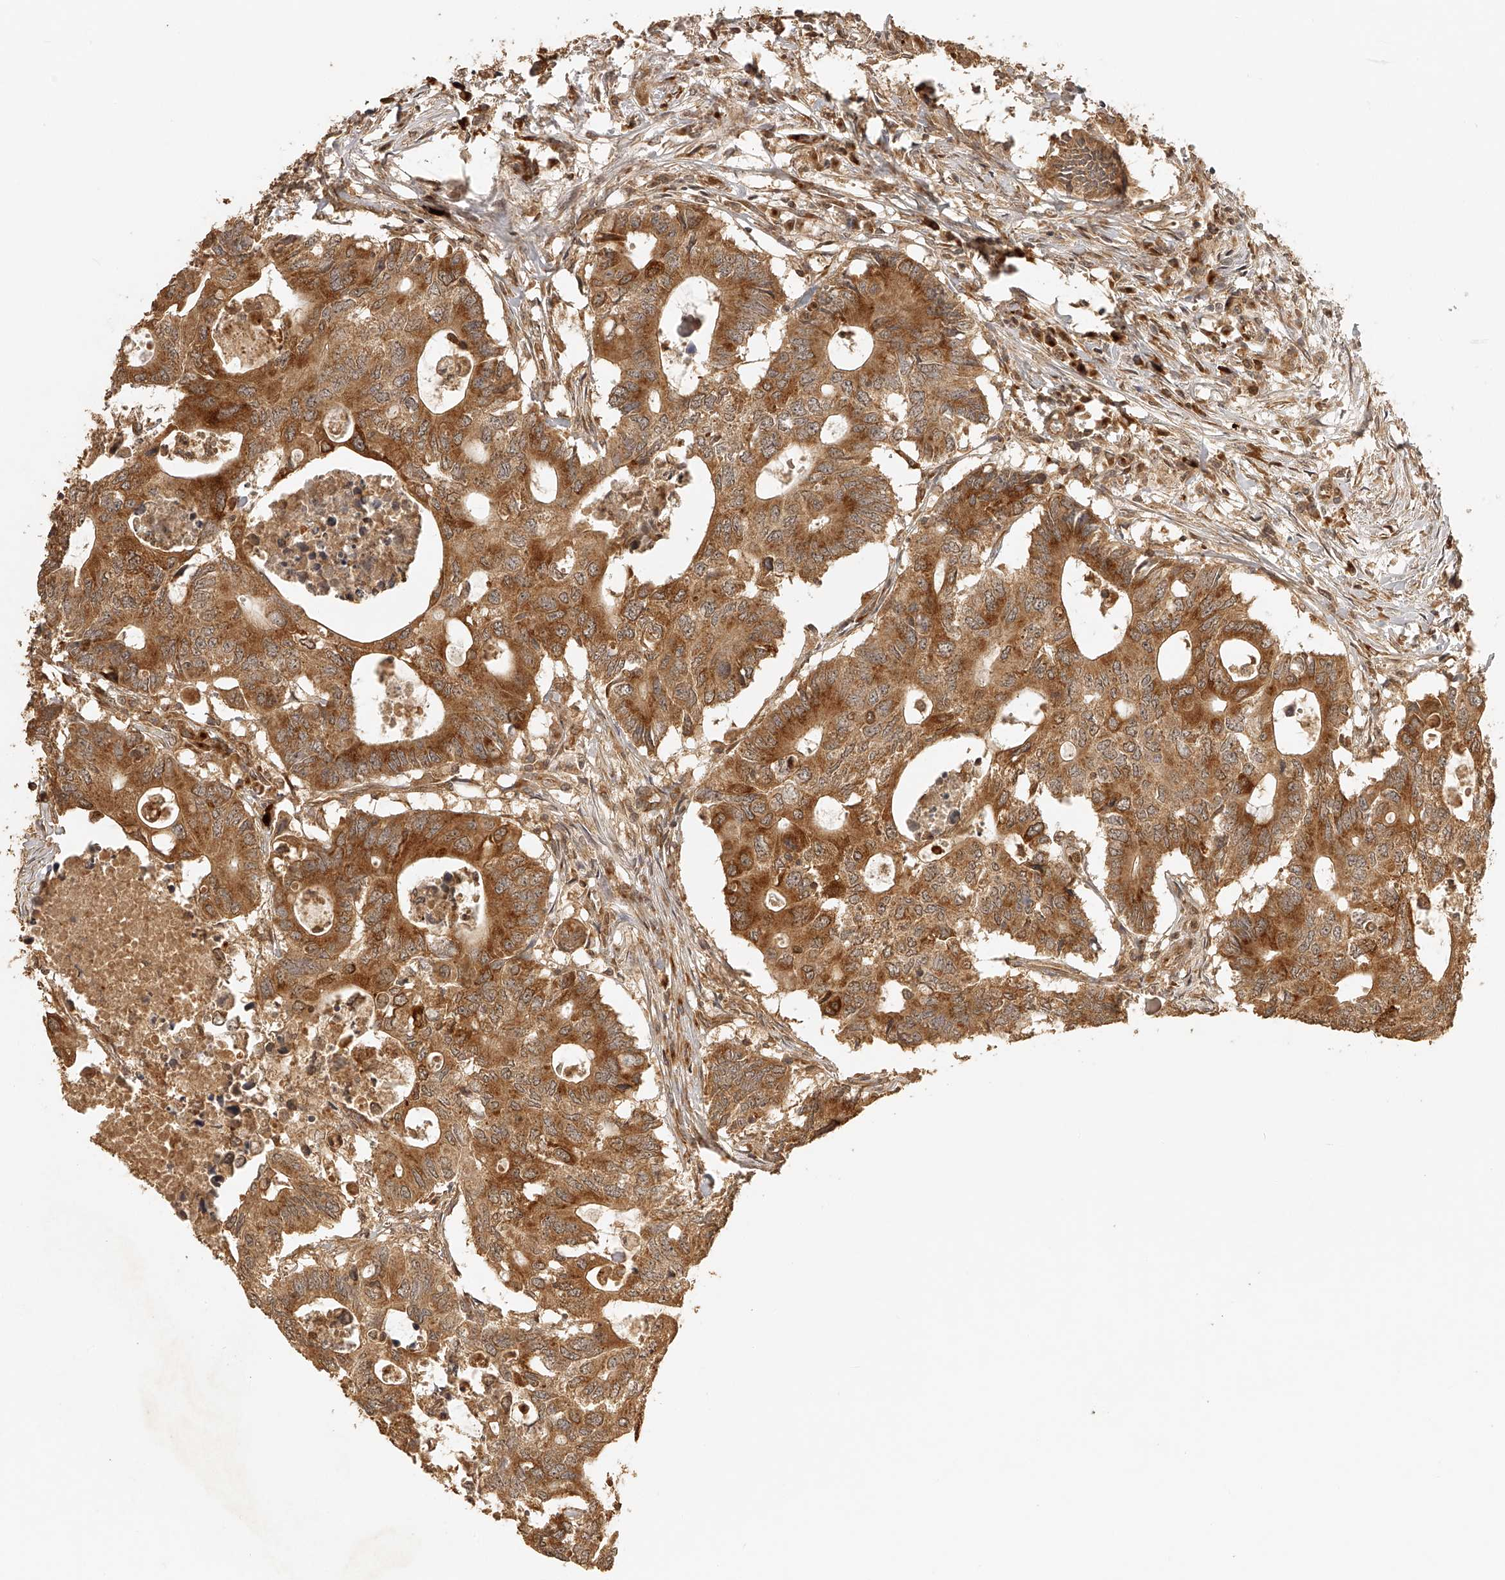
{"staining": {"intensity": "moderate", "quantity": ">75%", "location": "cytoplasmic/membranous"}, "tissue": "colorectal cancer", "cell_type": "Tumor cells", "image_type": "cancer", "snomed": [{"axis": "morphology", "description": "Adenocarcinoma, NOS"}, {"axis": "topography", "description": "Colon"}], "caption": "High-power microscopy captured an immunohistochemistry photomicrograph of colorectal adenocarcinoma, revealing moderate cytoplasmic/membranous staining in about >75% of tumor cells.", "gene": "BCL2L11", "patient": {"sex": "male", "age": 71}}